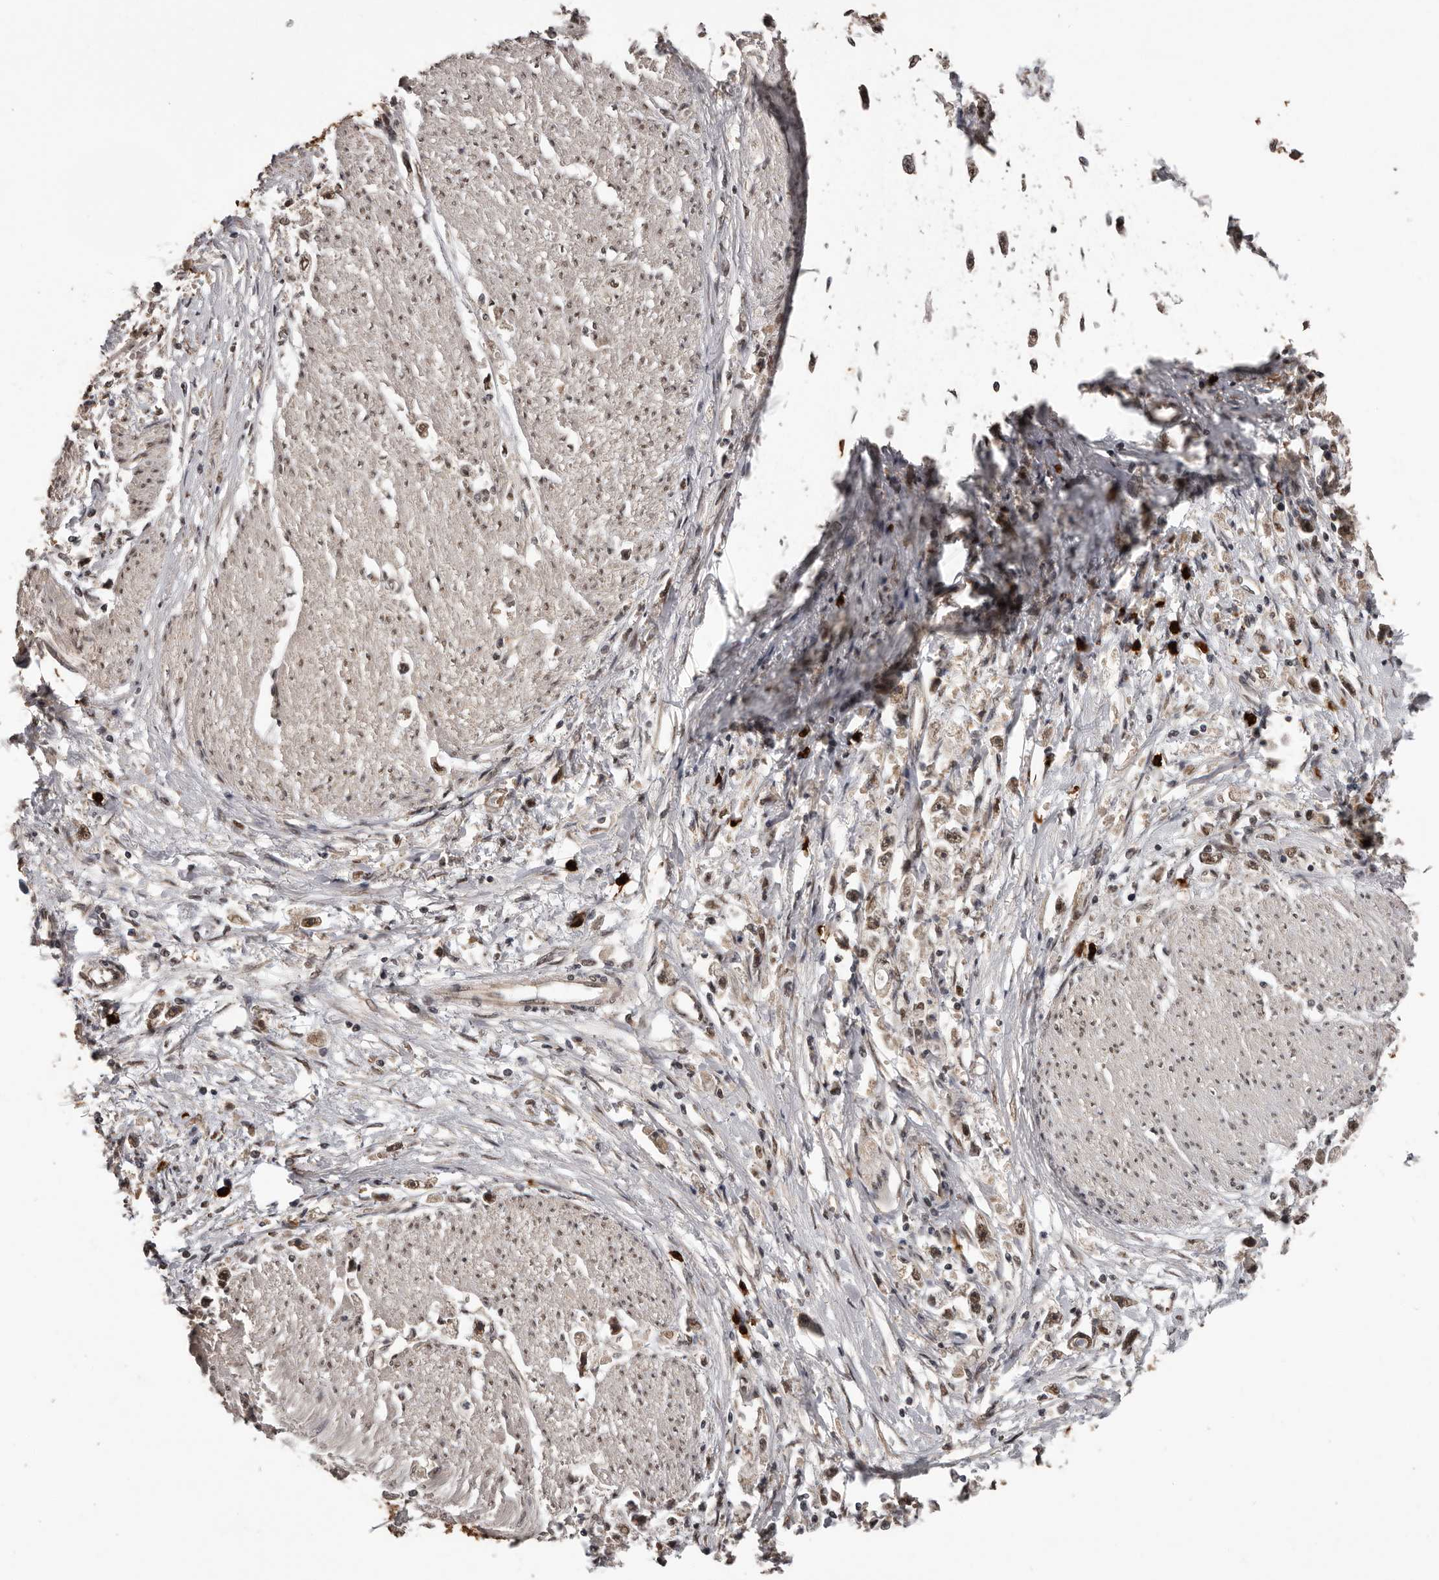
{"staining": {"intensity": "weak", "quantity": ">75%", "location": "nuclear"}, "tissue": "stomach cancer", "cell_type": "Tumor cells", "image_type": "cancer", "snomed": [{"axis": "morphology", "description": "Adenocarcinoma, NOS"}, {"axis": "topography", "description": "Stomach"}], "caption": "Brown immunohistochemical staining in stomach adenocarcinoma exhibits weak nuclear staining in approximately >75% of tumor cells. The protein of interest is stained brown, and the nuclei are stained in blue (DAB (3,3'-diaminobenzidine) IHC with brightfield microscopy, high magnification).", "gene": "VPS37A", "patient": {"sex": "female", "age": 59}}